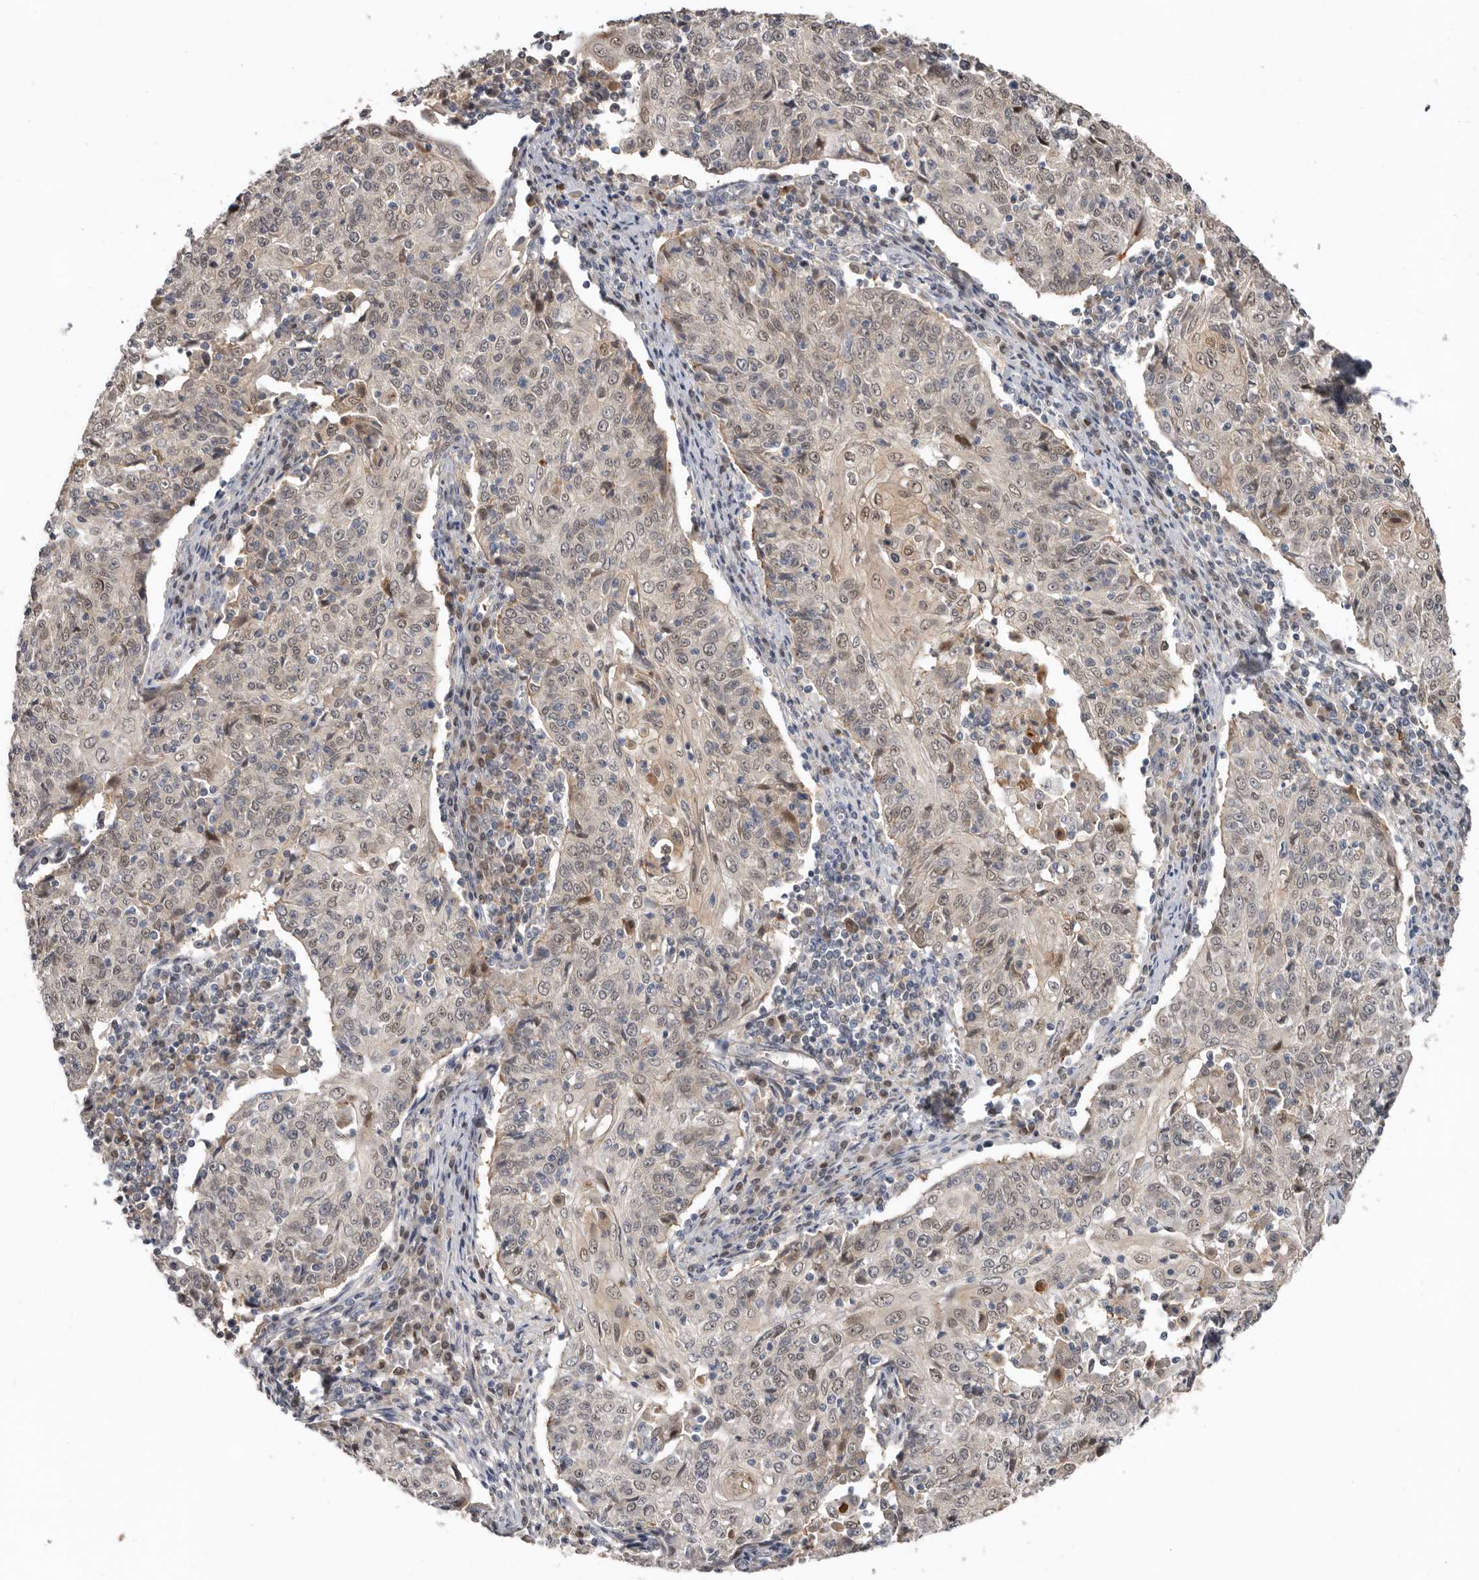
{"staining": {"intensity": "moderate", "quantity": "25%-75%", "location": "nuclear"}, "tissue": "cervical cancer", "cell_type": "Tumor cells", "image_type": "cancer", "snomed": [{"axis": "morphology", "description": "Squamous cell carcinoma, NOS"}, {"axis": "topography", "description": "Cervix"}], "caption": "Immunohistochemistry micrograph of neoplastic tissue: human cervical squamous cell carcinoma stained using IHC displays medium levels of moderate protein expression localized specifically in the nuclear of tumor cells, appearing as a nuclear brown color.", "gene": "RBKS", "patient": {"sex": "female", "age": 48}}